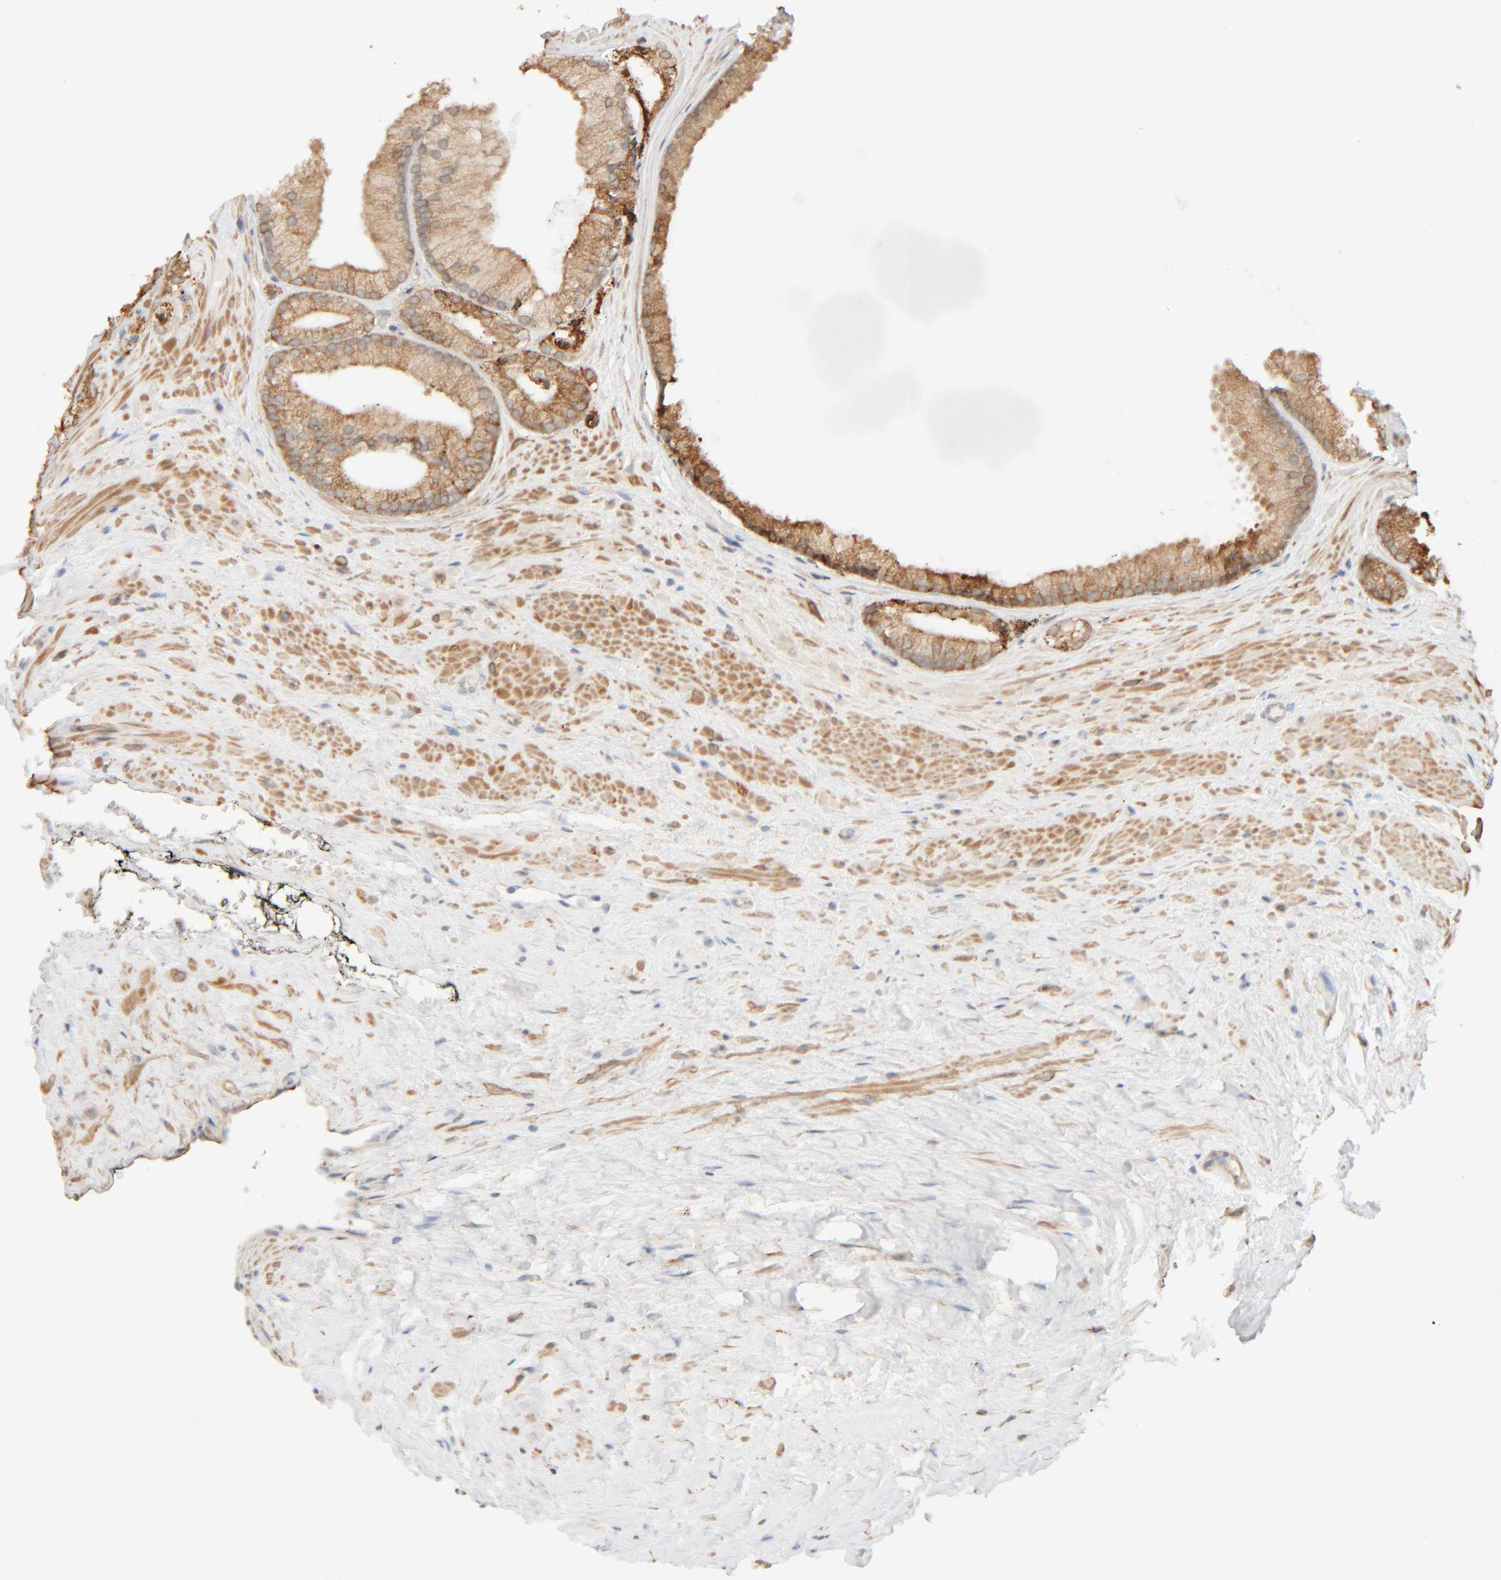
{"staining": {"intensity": "moderate", "quantity": "<25%", "location": "cytoplasmic/membranous"}, "tissue": "prostate cancer", "cell_type": "Tumor cells", "image_type": "cancer", "snomed": [{"axis": "morphology", "description": "Adenocarcinoma, Low grade"}, {"axis": "topography", "description": "Prostate"}], "caption": "This is an image of IHC staining of adenocarcinoma (low-grade) (prostate), which shows moderate positivity in the cytoplasmic/membranous of tumor cells.", "gene": "INTS1", "patient": {"sex": "male", "age": 65}}